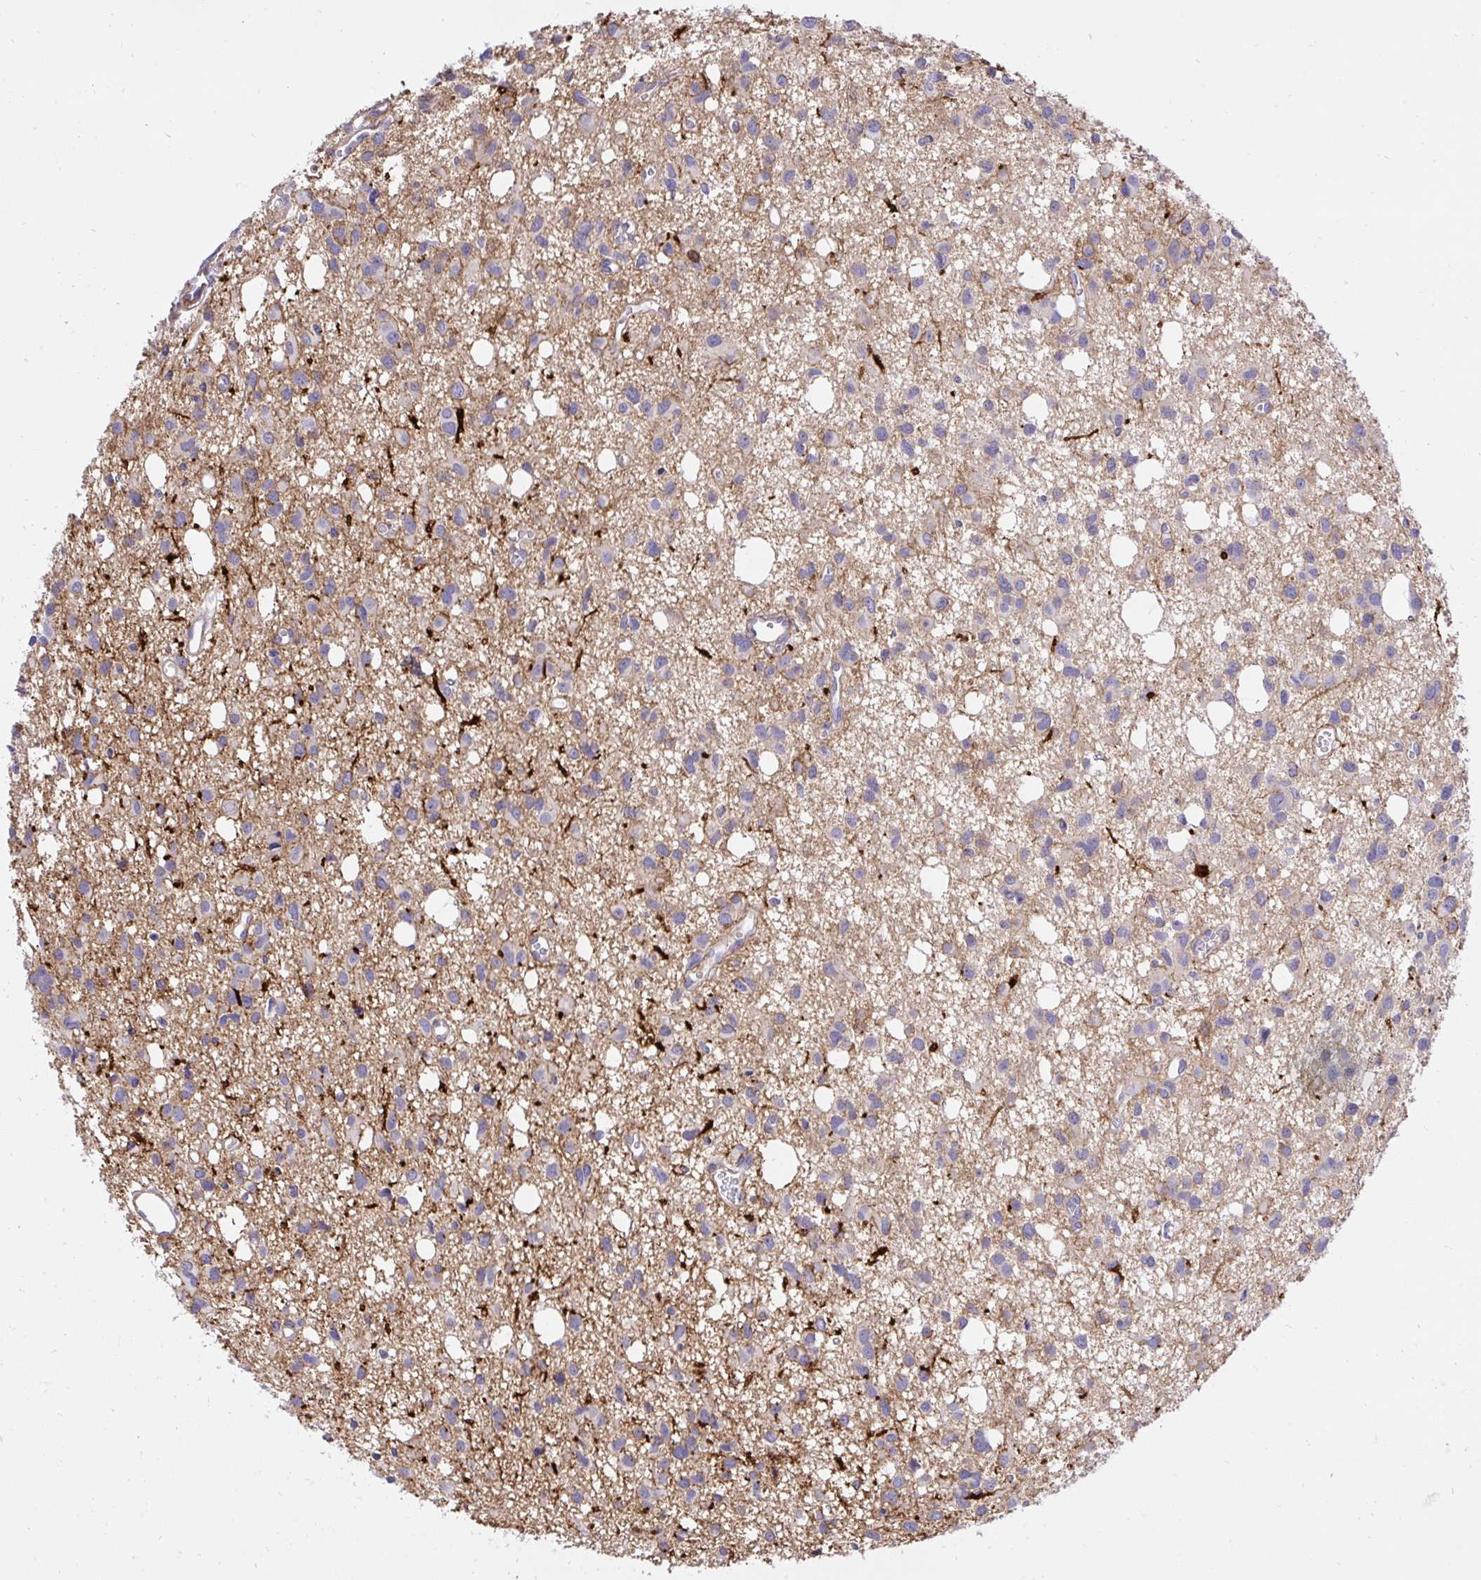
{"staining": {"intensity": "weak", "quantity": "<25%", "location": "cytoplasmic/membranous"}, "tissue": "glioma", "cell_type": "Tumor cells", "image_type": "cancer", "snomed": [{"axis": "morphology", "description": "Glioma, malignant, High grade"}, {"axis": "topography", "description": "Brain"}], "caption": "High magnification brightfield microscopy of glioma stained with DAB (brown) and counterstained with hematoxylin (blue): tumor cells show no significant positivity.", "gene": "ERI1", "patient": {"sex": "male", "age": 23}}